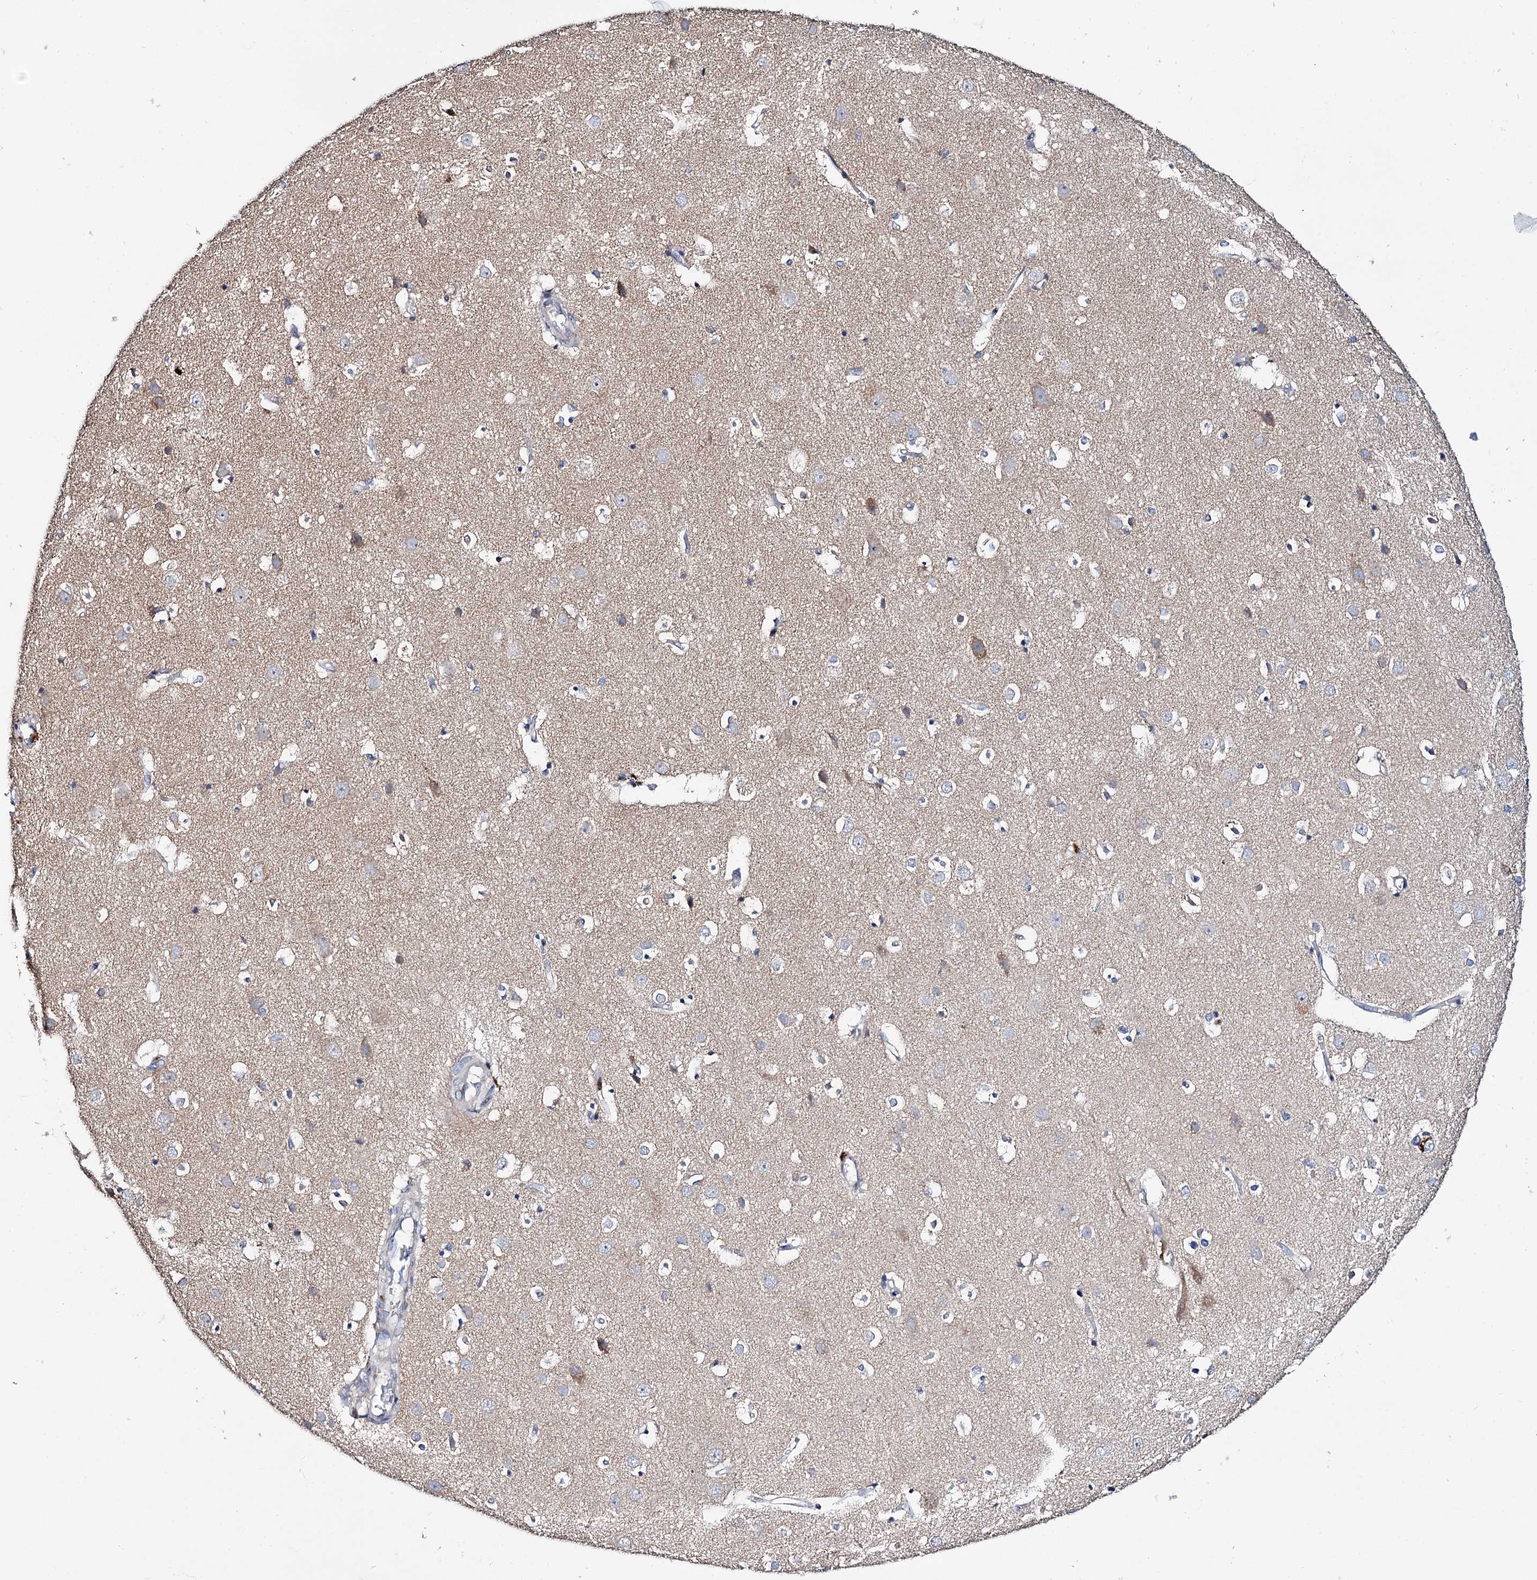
{"staining": {"intensity": "weak", "quantity": "<25%", "location": "cytoplasmic/membranous"}, "tissue": "cerebral cortex", "cell_type": "Endothelial cells", "image_type": "normal", "snomed": [{"axis": "morphology", "description": "Normal tissue, NOS"}, {"axis": "topography", "description": "Cerebral cortex"}], "caption": "The image reveals no staining of endothelial cells in benign cerebral cortex. (Brightfield microscopy of DAB immunohistochemistry at high magnification).", "gene": "UBASH3B", "patient": {"sex": "male", "age": 54}}